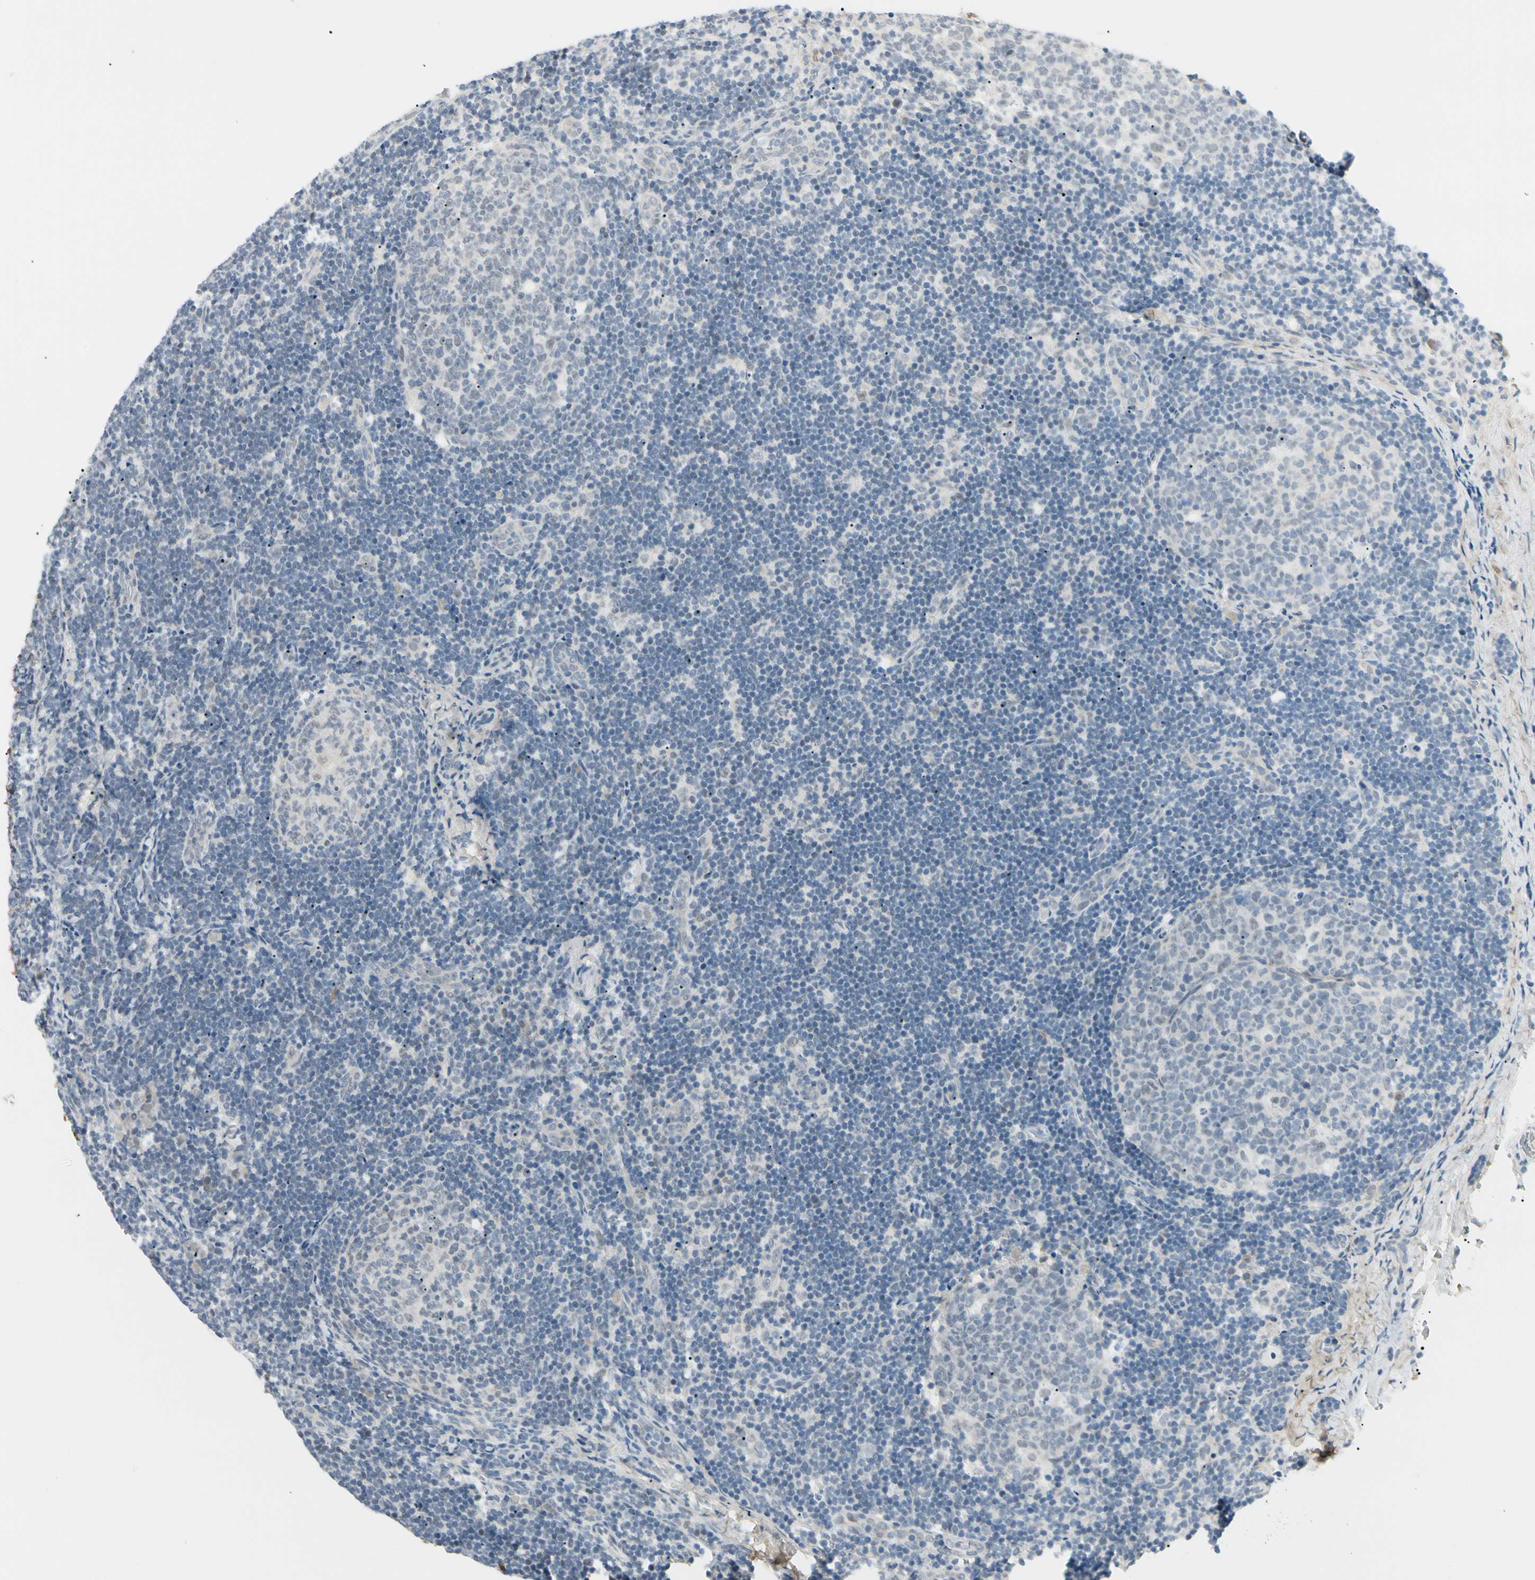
{"staining": {"intensity": "negative", "quantity": "none", "location": "none"}, "tissue": "lymph node", "cell_type": "Germinal center cells", "image_type": "normal", "snomed": [{"axis": "morphology", "description": "Normal tissue, NOS"}, {"axis": "topography", "description": "Lymph node"}], "caption": "Germinal center cells are negative for brown protein staining in normal lymph node. The staining is performed using DAB brown chromogen with nuclei counter-stained in using hematoxylin.", "gene": "ASPN", "patient": {"sex": "female", "age": 14}}